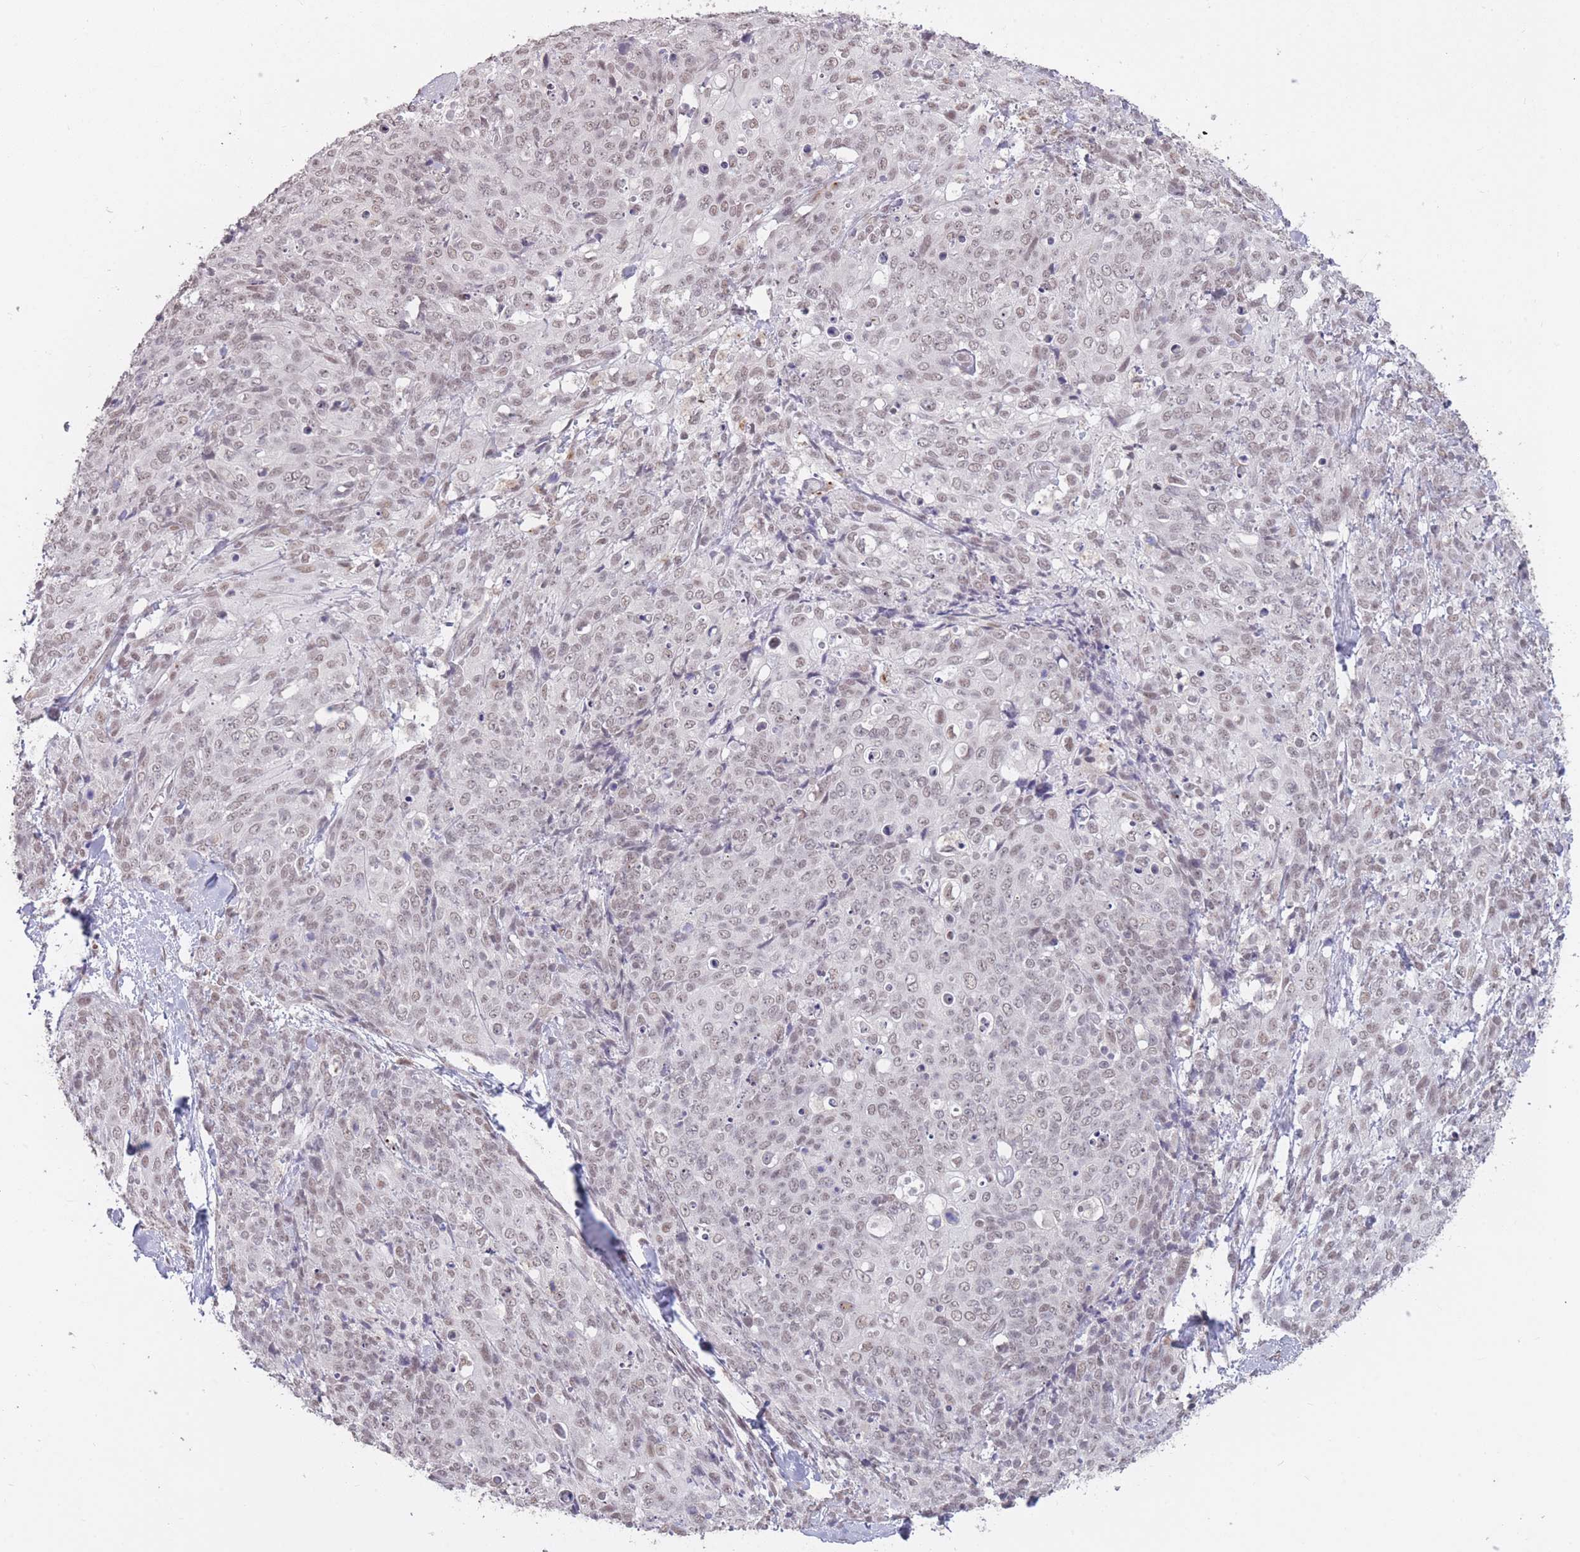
{"staining": {"intensity": "weak", "quantity": "25%-75%", "location": "nuclear"}, "tissue": "skin cancer", "cell_type": "Tumor cells", "image_type": "cancer", "snomed": [{"axis": "morphology", "description": "Squamous cell carcinoma, NOS"}, {"axis": "topography", "description": "Skin"}, {"axis": "topography", "description": "Vulva"}], "caption": "Immunohistochemistry (IHC) of skin squamous cell carcinoma displays low levels of weak nuclear expression in about 25%-75% of tumor cells. The staining was performed using DAB, with brown indicating positive protein expression. Nuclei are stained blue with hematoxylin.", "gene": "HNRNPUL1", "patient": {"sex": "female", "age": 85}}